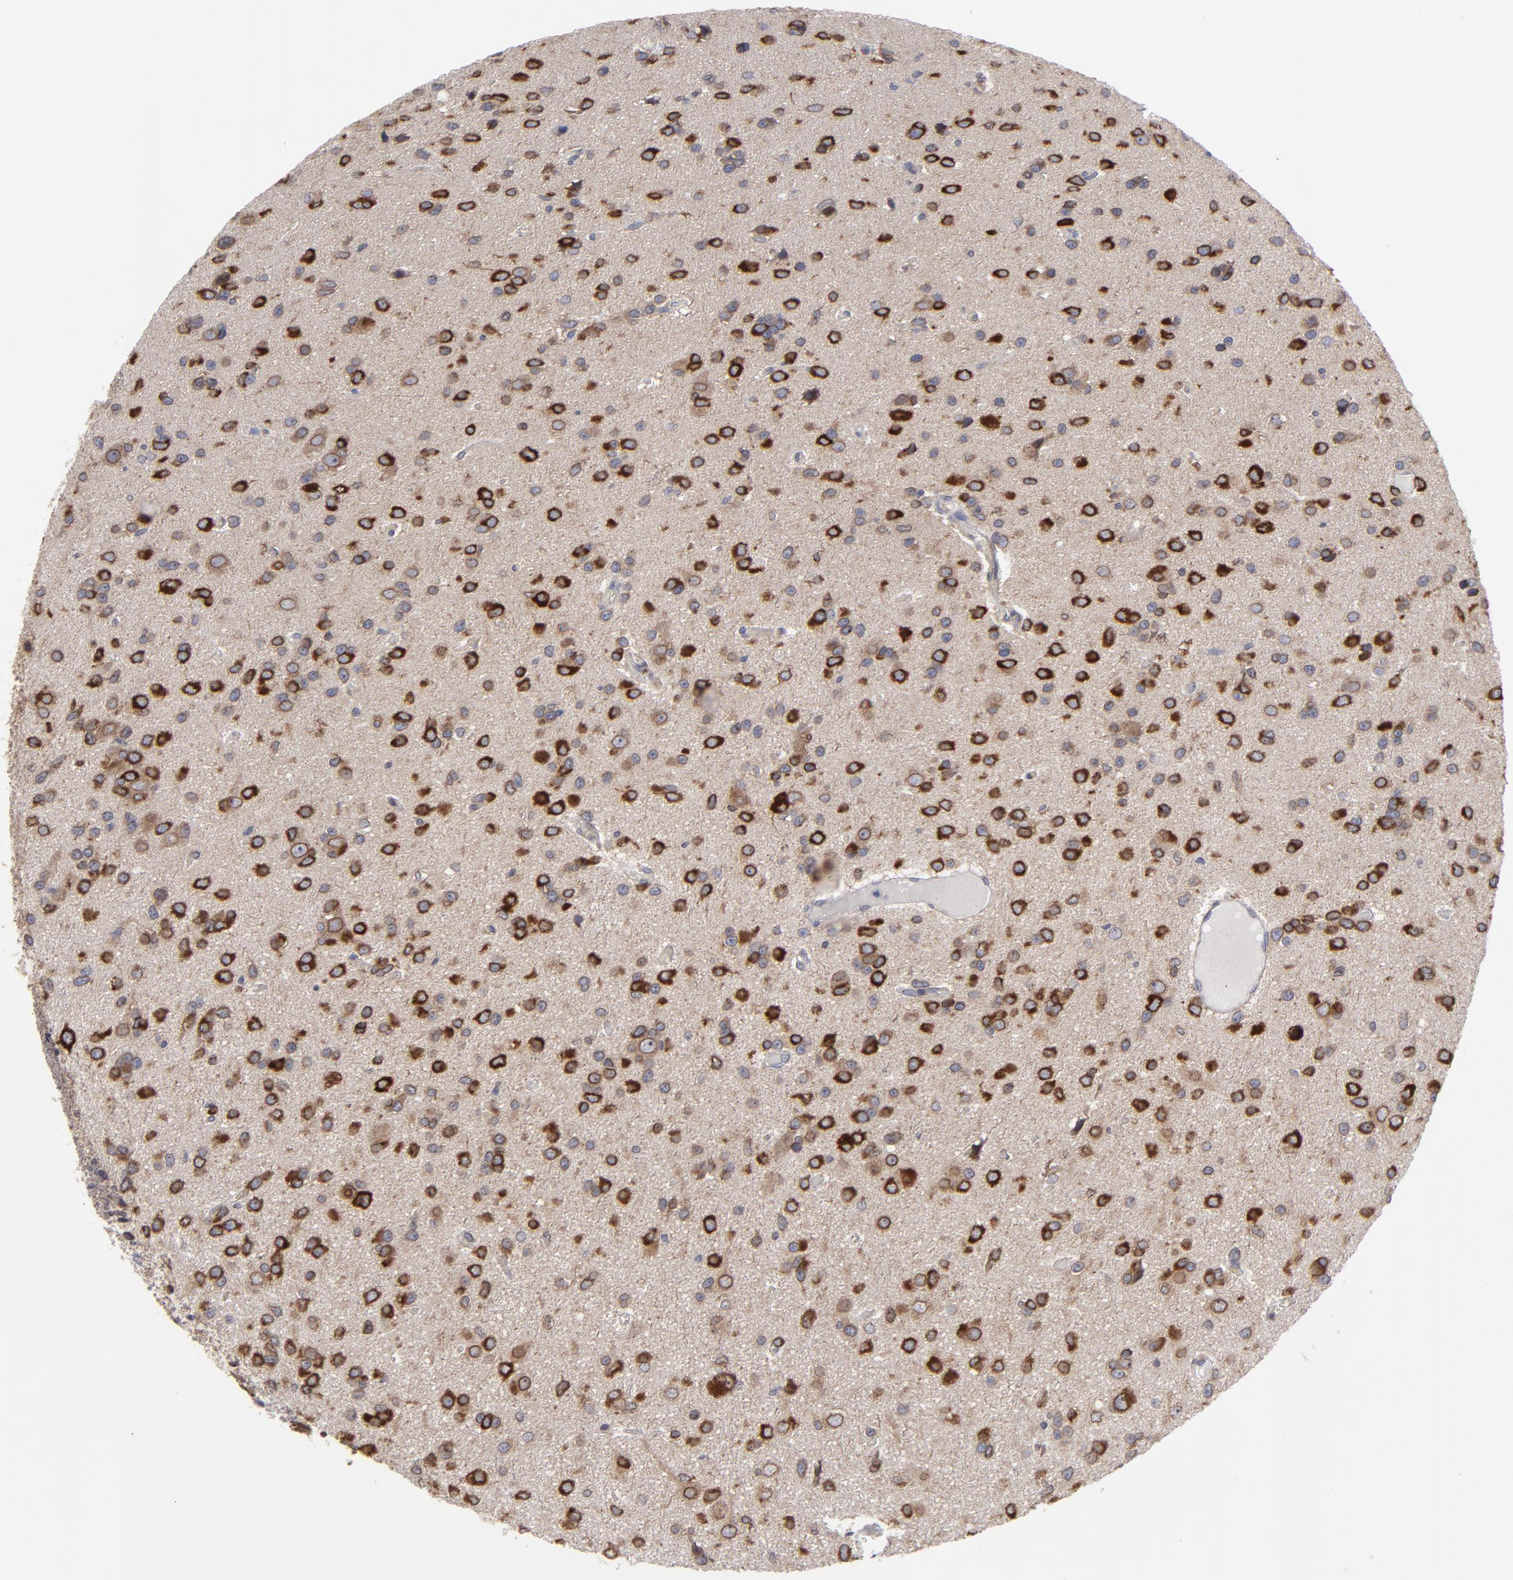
{"staining": {"intensity": "moderate", "quantity": "25%-75%", "location": "cytoplasmic/membranous"}, "tissue": "glioma", "cell_type": "Tumor cells", "image_type": "cancer", "snomed": [{"axis": "morphology", "description": "Glioma, malignant, Low grade"}, {"axis": "topography", "description": "Brain"}], "caption": "A medium amount of moderate cytoplasmic/membranous positivity is identified in approximately 25%-75% of tumor cells in malignant glioma (low-grade) tissue.", "gene": "CEP97", "patient": {"sex": "male", "age": 42}}